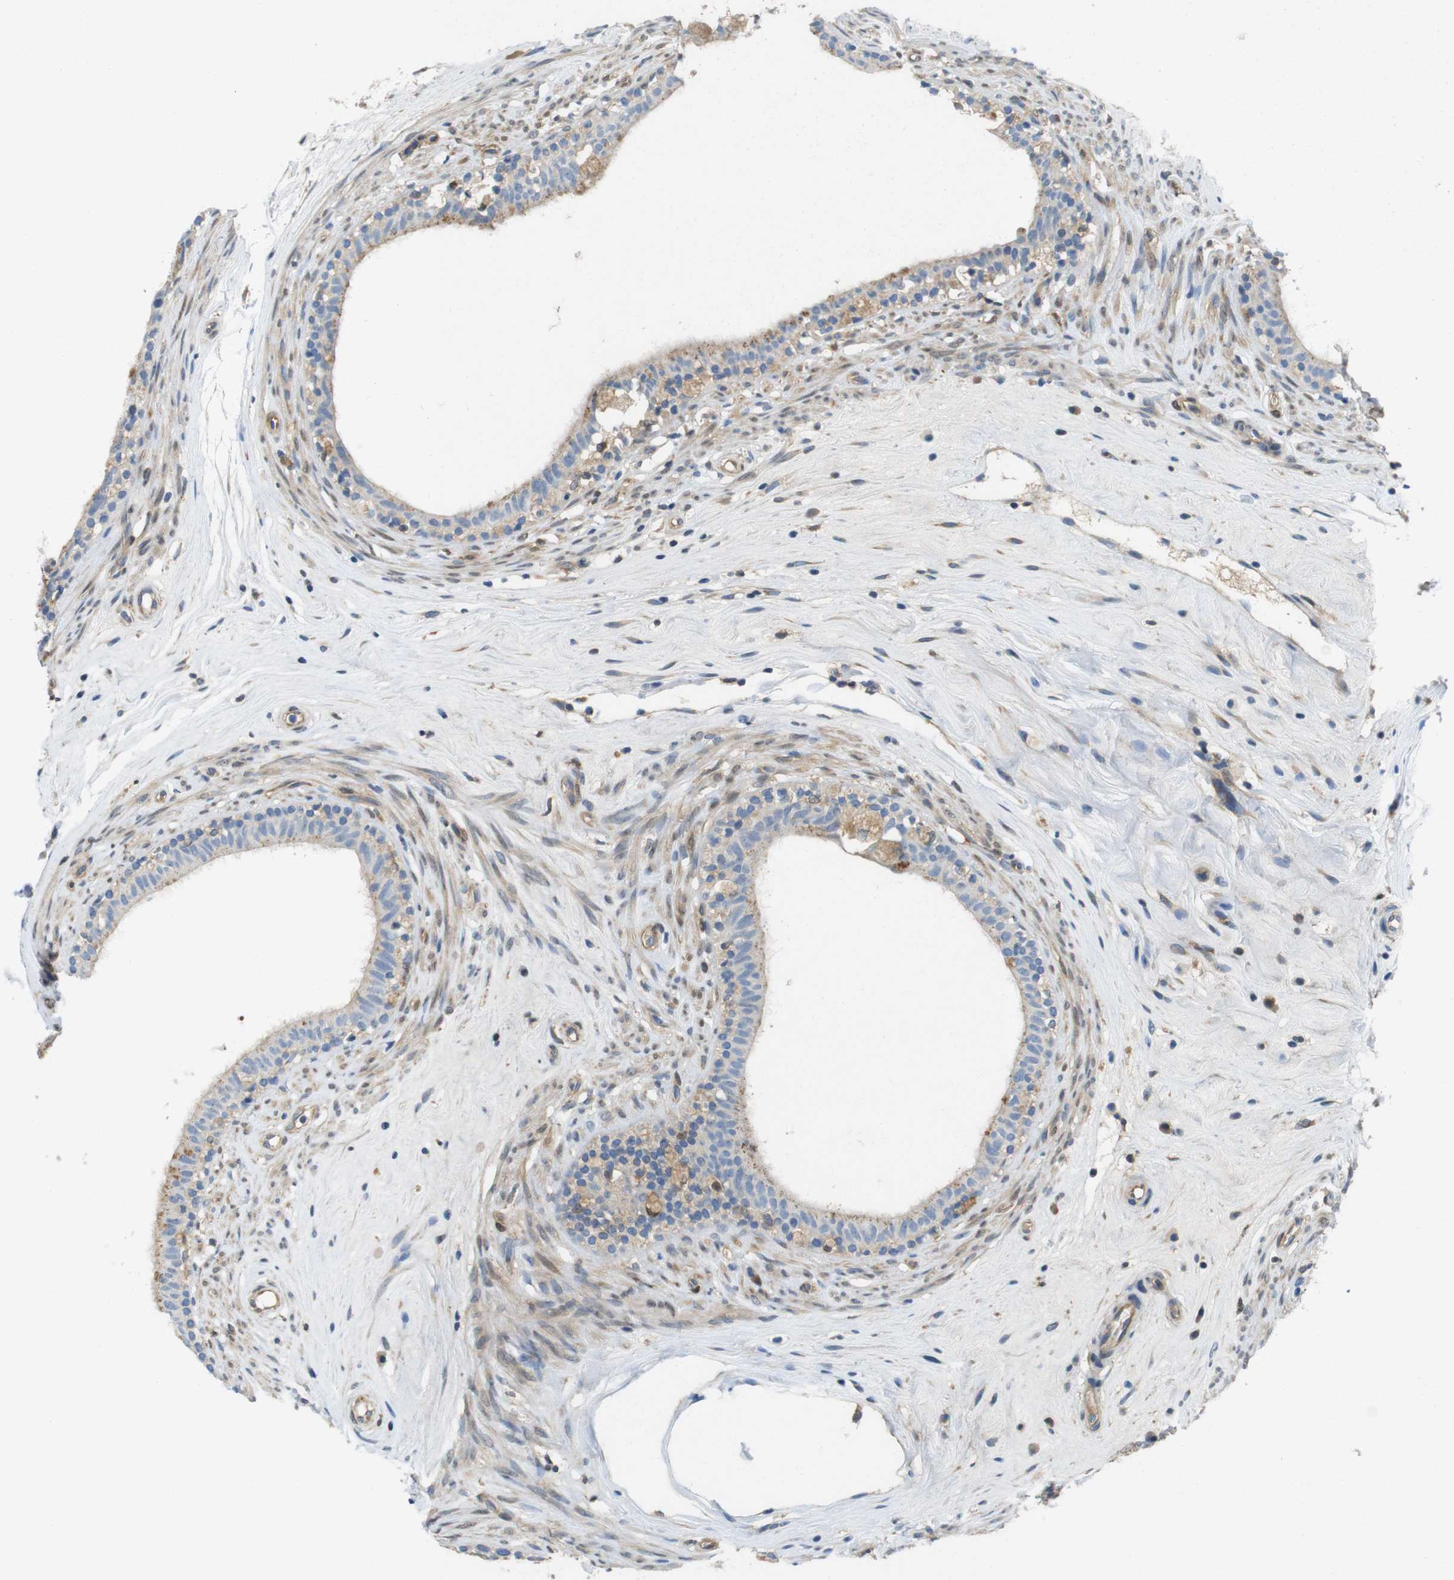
{"staining": {"intensity": "moderate", "quantity": "25%-75%", "location": "cytoplasmic/membranous"}, "tissue": "epididymis", "cell_type": "Glandular cells", "image_type": "normal", "snomed": [{"axis": "morphology", "description": "Normal tissue, NOS"}, {"axis": "morphology", "description": "Inflammation, NOS"}, {"axis": "topography", "description": "Epididymis"}], "caption": "This micrograph exhibits IHC staining of benign epididymis, with medium moderate cytoplasmic/membranous positivity in about 25%-75% of glandular cells.", "gene": "PCDH10", "patient": {"sex": "male", "age": 84}}